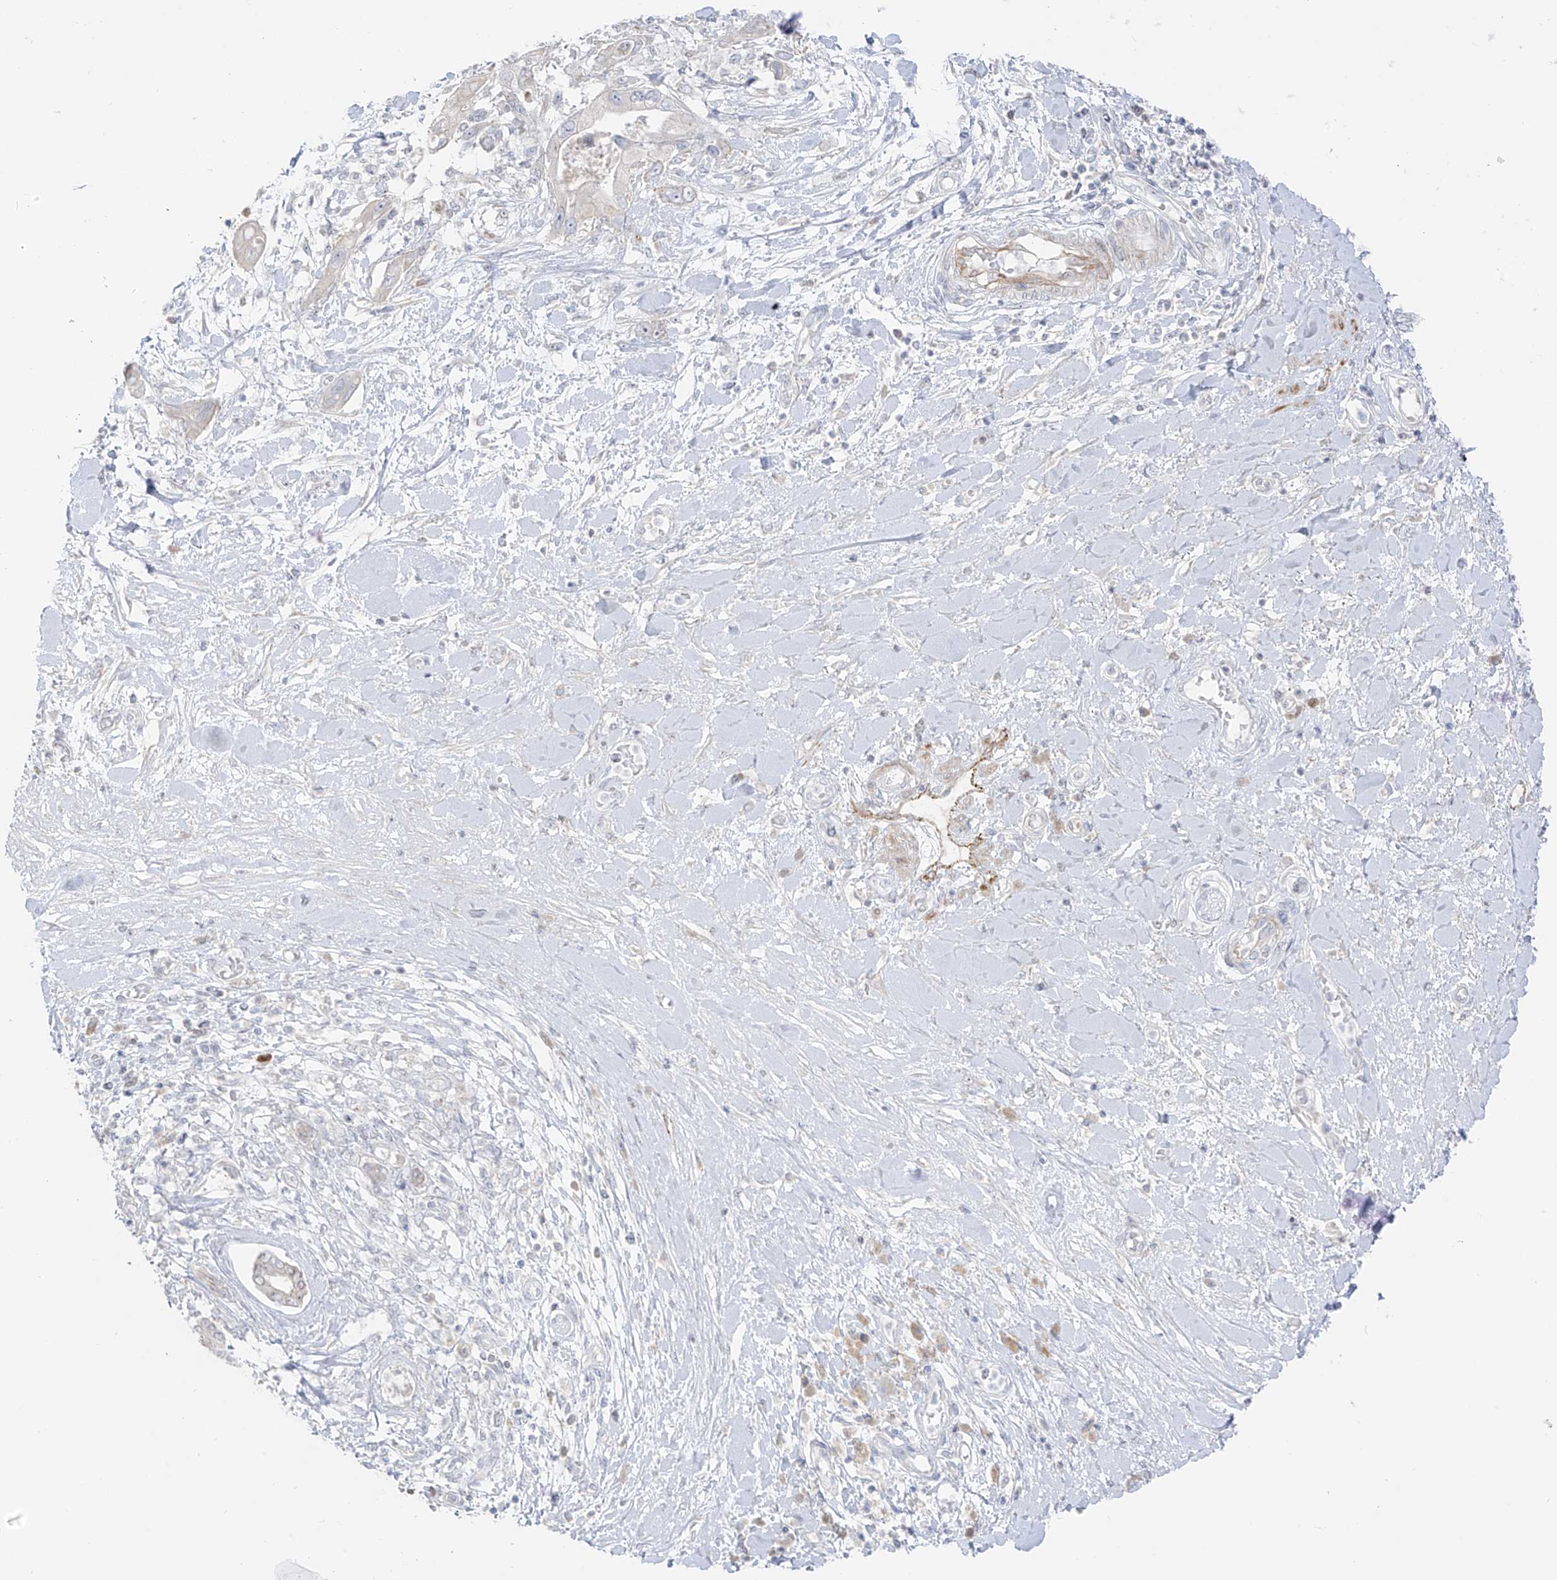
{"staining": {"intensity": "negative", "quantity": "none", "location": "none"}, "tissue": "pancreatic cancer", "cell_type": "Tumor cells", "image_type": "cancer", "snomed": [{"axis": "morphology", "description": "Inflammation, NOS"}, {"axis": "morphology", "description": "Adenocarcinoma, NOS"}, {"axis": "topography", "description": "Pancreas"}], "caption": "Tumor cells show no significant staining in pancreatic cancer (adenocarcinoma).", "gene": "C11orf87", "patient": {"sex": "female", "age": 56}}